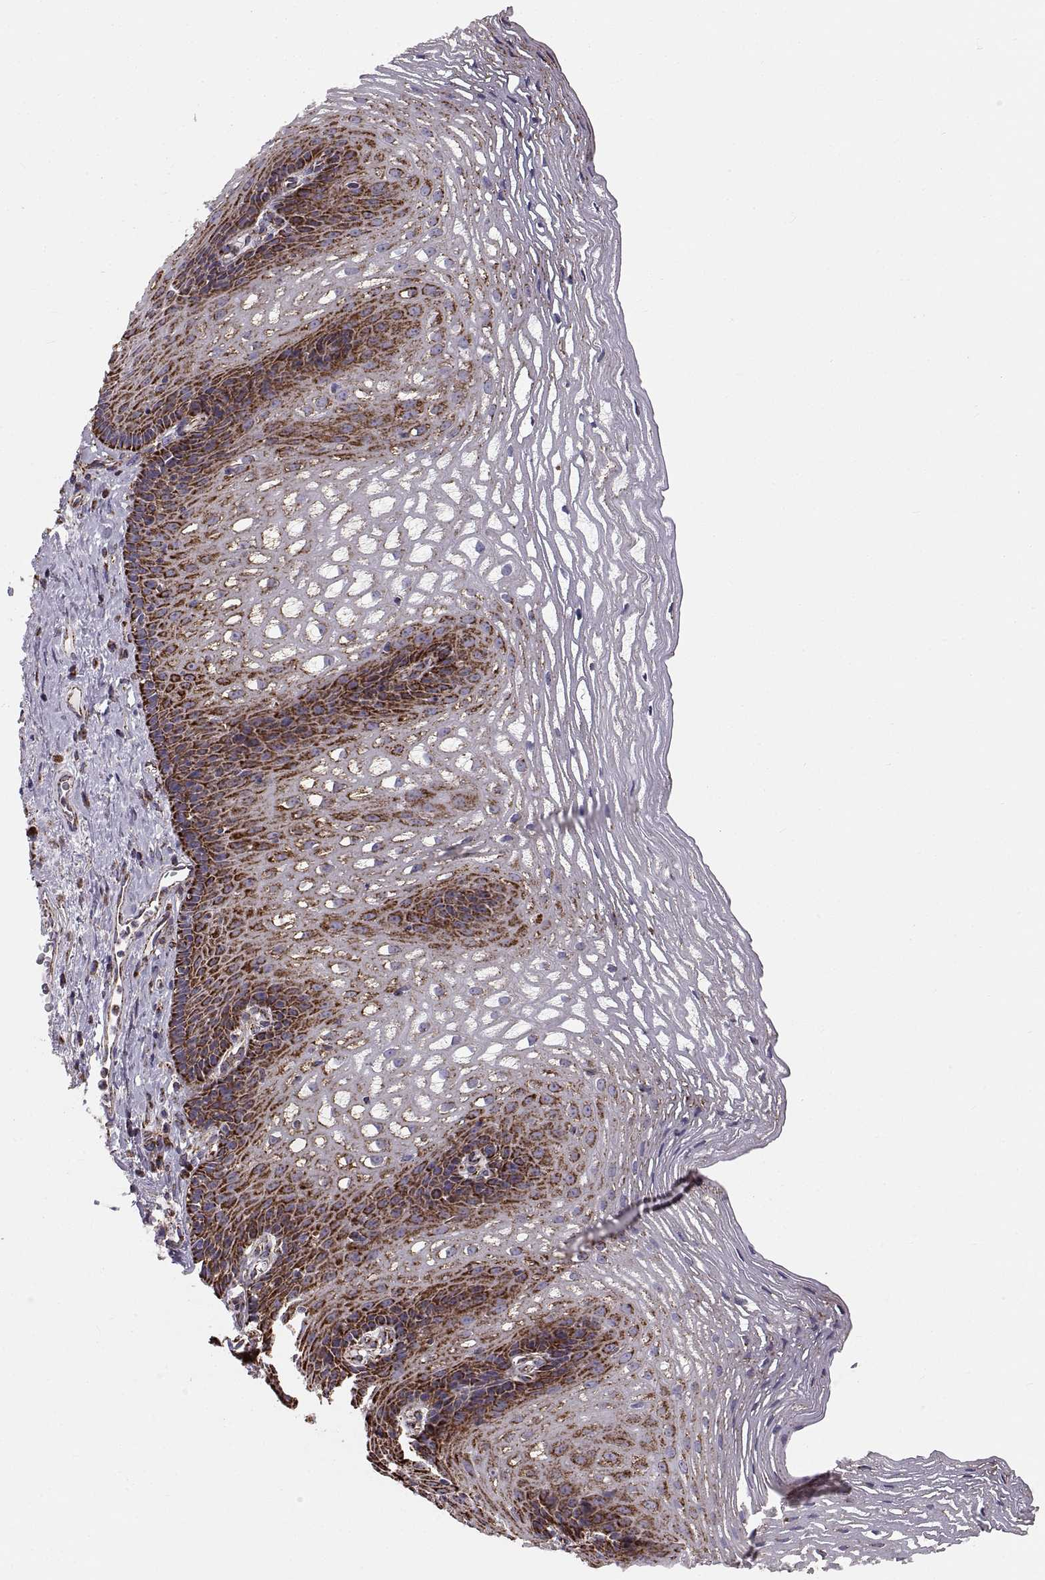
{"staining": {"intensity": "strong", "quantity": ">75%", "location": "cytoplasmic/membranous"}, "tissue": "esophagus", "cell_type": "Squamous epithelial cells", "image_type": "normal", "snomed": [{"axis": "morphology", "description": "Normal tissue, NOS"}, {"axis": "topography", "description": "Esophagus"}], "caption": "Squamous epithelial cells demonstrate high levels of strong cytoplasmic/membranous expression in approximately >75% of cells in unremarkable esophagus. The protein is stained brown, and the nuclei are stained in blue (DAB IHC with brightfield microscopy, high magnification).", "gene": "ARSD", "patient": {"sex": "male", "age": 76}}